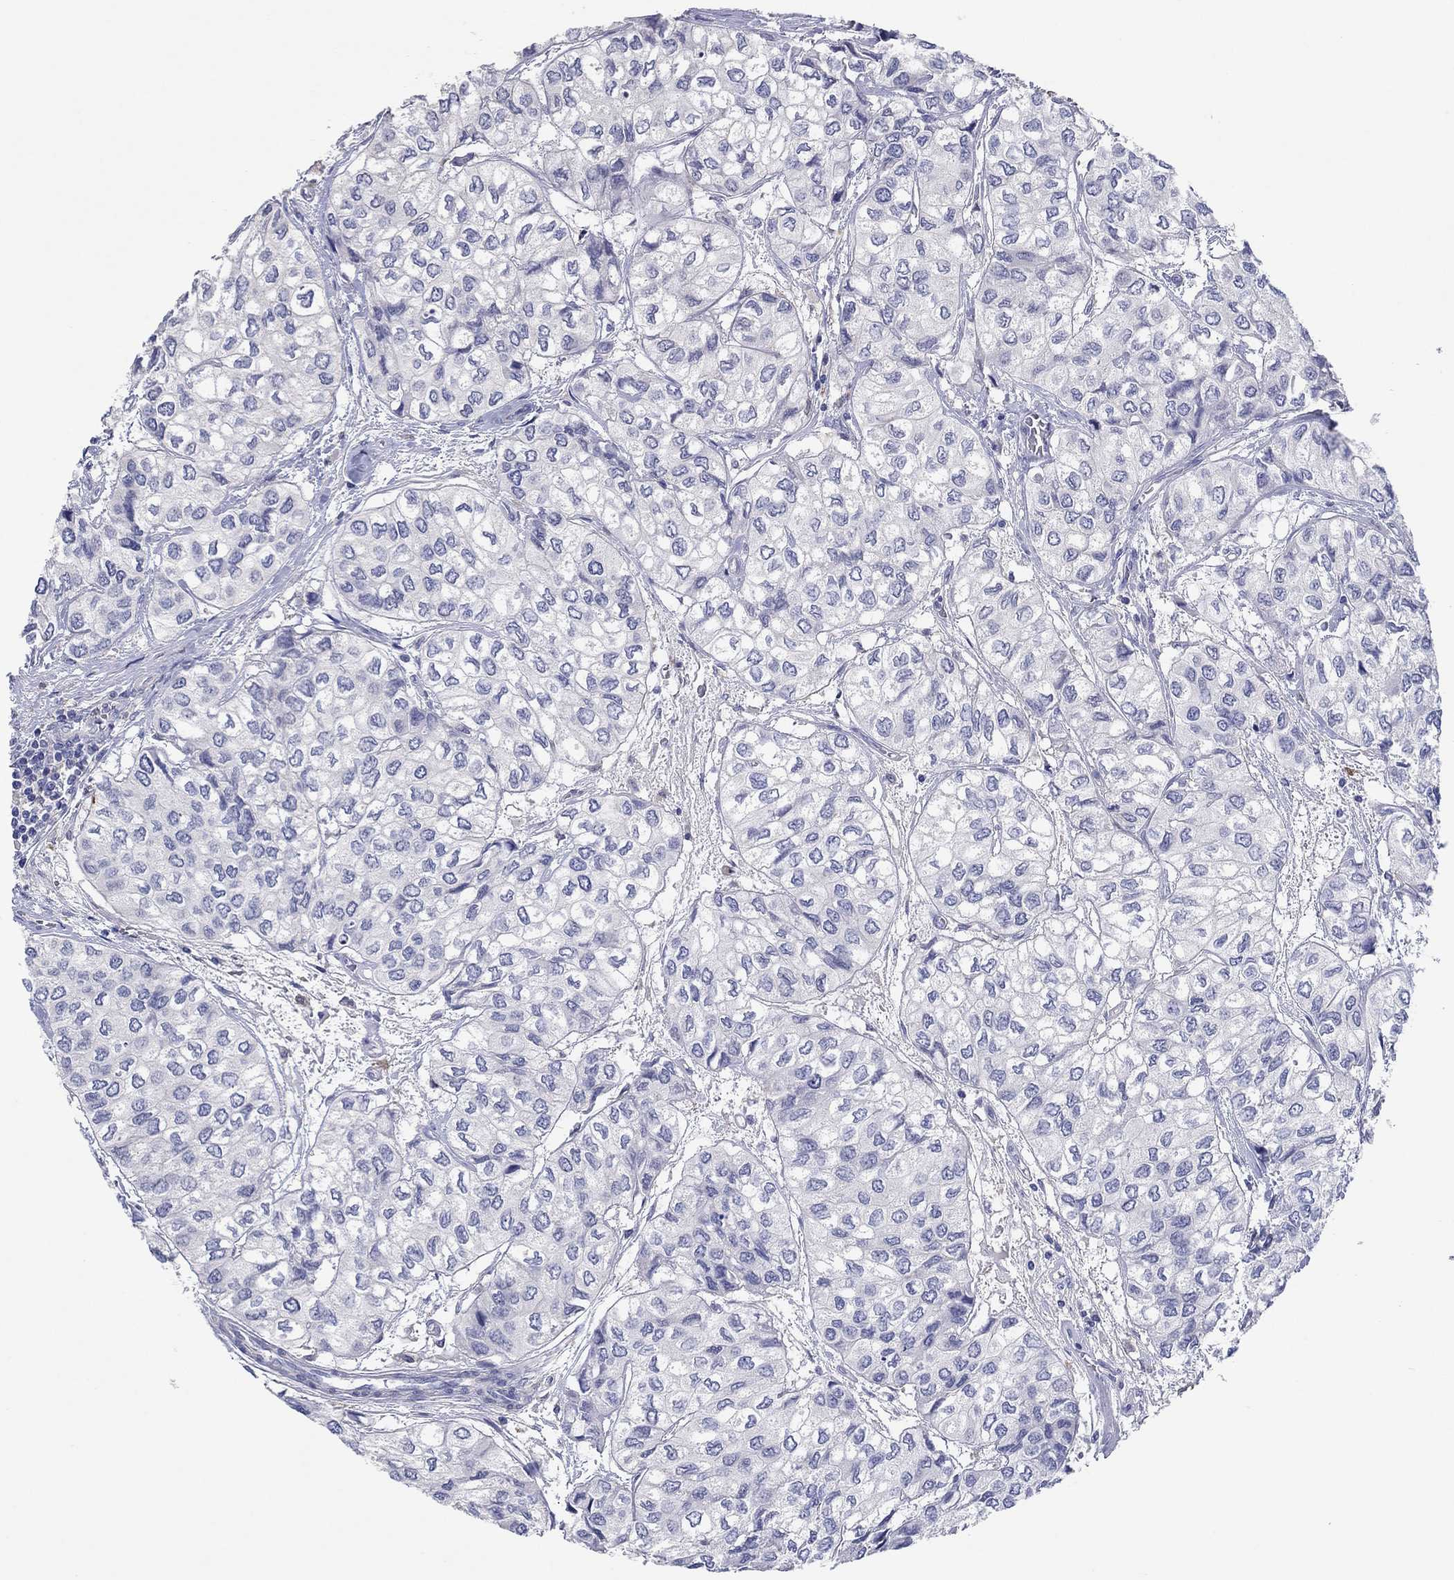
{"staining": {"intensity": "negative", "quantity": "none", "location": "none"}, "tissue": "urothelial cancer", "cell_type": "Tumor cells", "image_type": "cancer", "snomed": [{"axis": "morphology", "description": "Urothelial carcinoma, High grade"}, {"axis": "topography", "description": "Urinary bladder"}], "caption": "High magnification brightfield microscopy of urothelial carcinoma (high-grade) stained with DAB (3,3'-diaminobenzidine) (brown) and counterstained with hematoxylin (blue): tumor cells show no significant staining.", "gene": "HDC", "patient": {"sex": "male", "age": 73}}